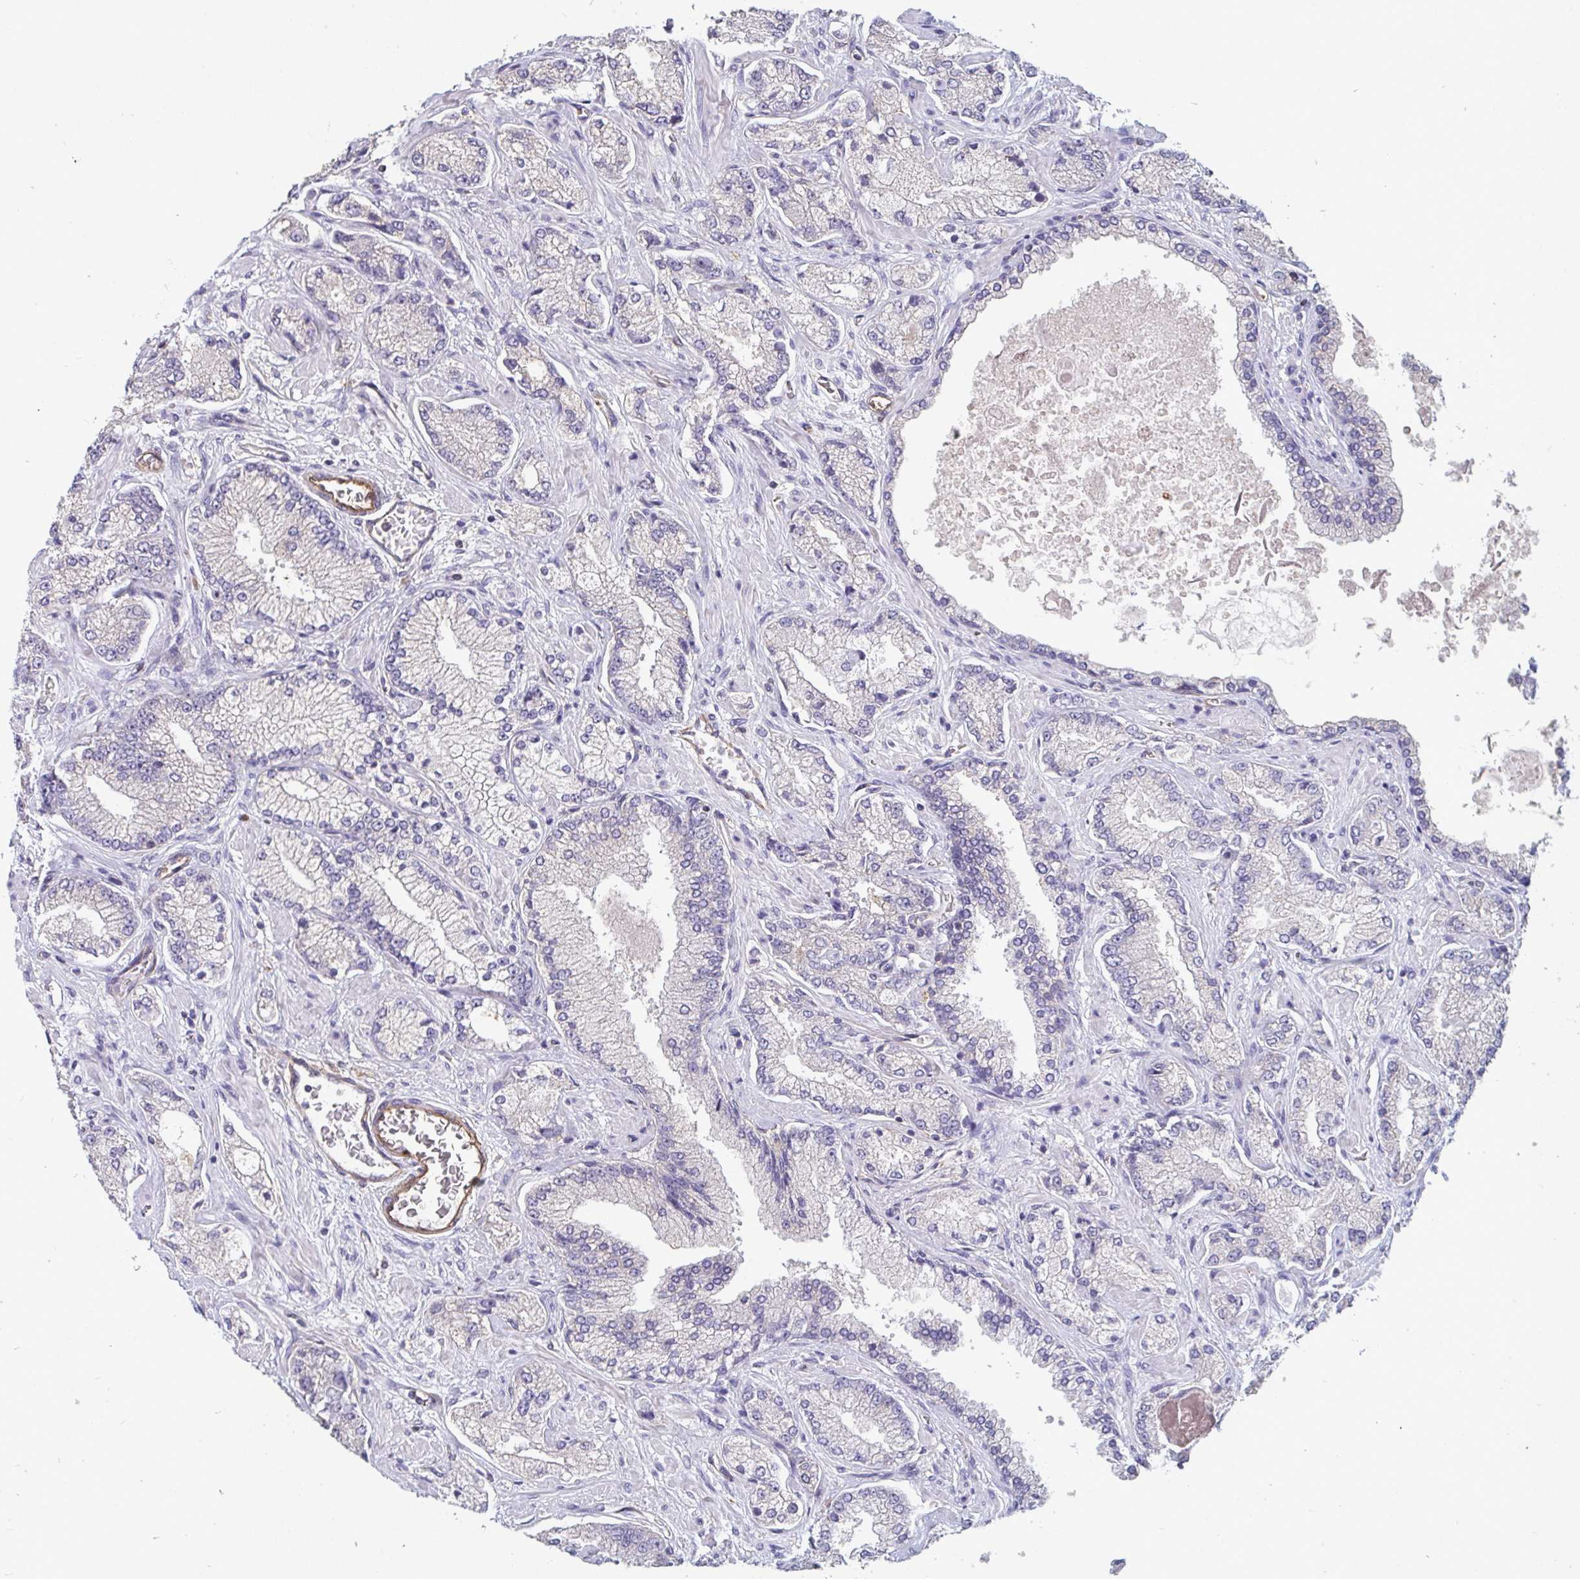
{"staining": {"intensity": "negative", "quantity": "none", "location": "none"}, "tissue": "prostate cancer", "cell_type": "Tumor cells", "image_type": "cancer", "snomed": [{"axis": "morphology", "description": "Normal tissue, NOS"}, {"axis": "morphology", "description": "Adenocarcinoma, High grade"}, {"axis": "topography", "description": "Prostate"}, {"axis": "topography", "description": "Peripheral nerve tissue"}], "caption": "A micrograph of human prostate cancer is negative for staining in tumor cells.", "gene": "ISCU", "patient": {"sex": "male", "age": 68}}